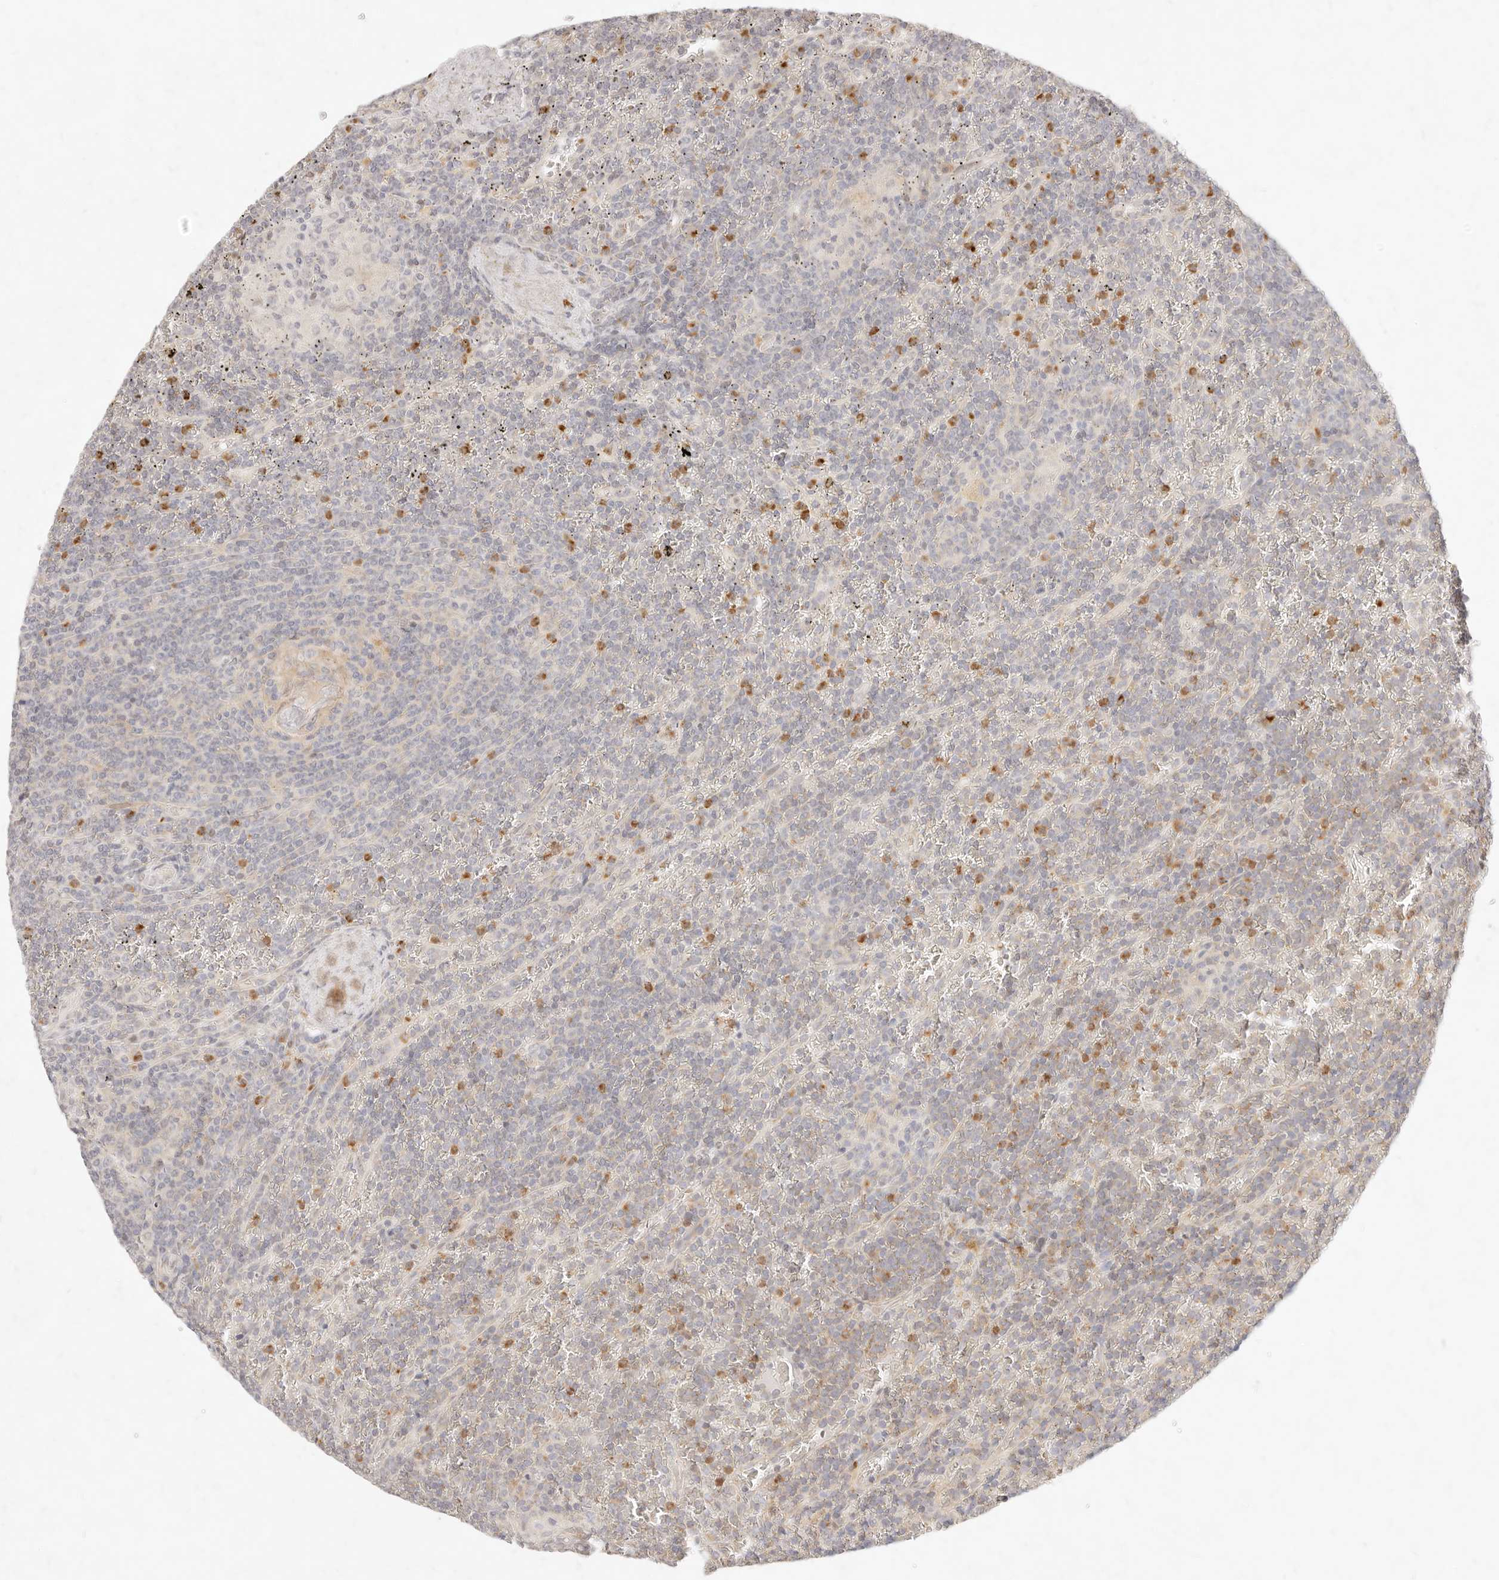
{"staining": {"intensity": "negative", "quantity": "none", "location": "none"}, "tissue": "lymphoma", "cell_type": "Tumor cells", "image_type": "cancer", "snomed": [{"axis": "morphology", "description": "Malignant lymphoma, non-Hodgkin's type, Low grade"}, {"axis": "topography", "description": "Spleen"}], "caption": "The micrograph demonstrates no staining of tumor cells in lymphoma. (DAB (3,3'-diaminobenzidine) immunohistochemistry (IHC) with hematoxylin counter stain).", "gene": "ASCL3", "patient": {"sex": "female", "age": 19}}